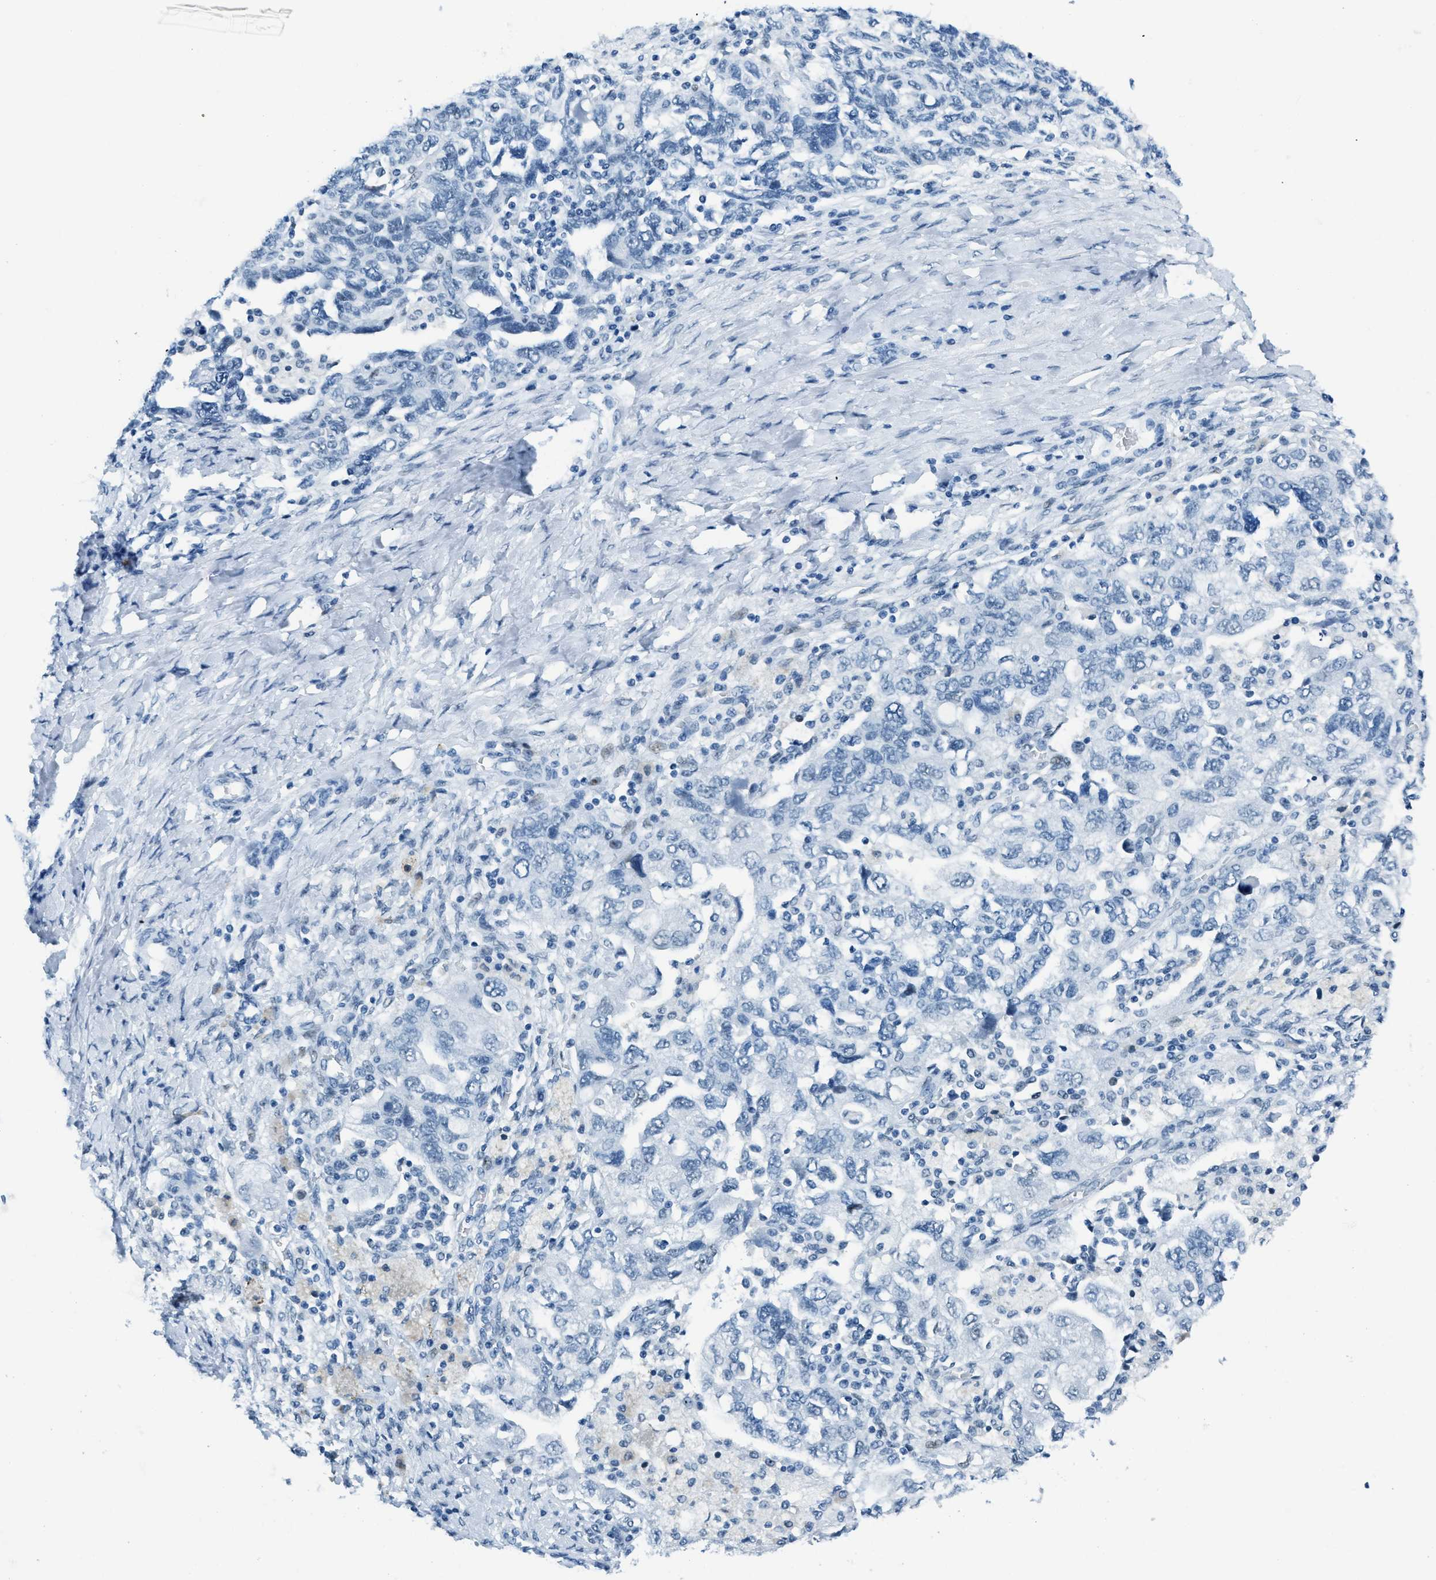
{"staining": {"intensity": "negative", "quantity": "none", "location": "none"}, "tissue": "ovarian cancer", "cell_type": "Tumor cells", "image_type": "cancer", "snomed": [{"axis": "morphology", "description": "Carcinoma, NOS"}, {"axis": "morphology", "description": "Cystadenocarcinoma, serous, NOS"}, {"axis": "topography", "description": "Ovary"}], "caption": "A high-resolution histopathology image shows immunohistochemistry (IHC) staining of ovarian serous cystadenocarcinoma, which reveals no significant staining in tumor cells.", "gene": "PLA2G2A", "patient": {"sex": "female", "age": 69}}